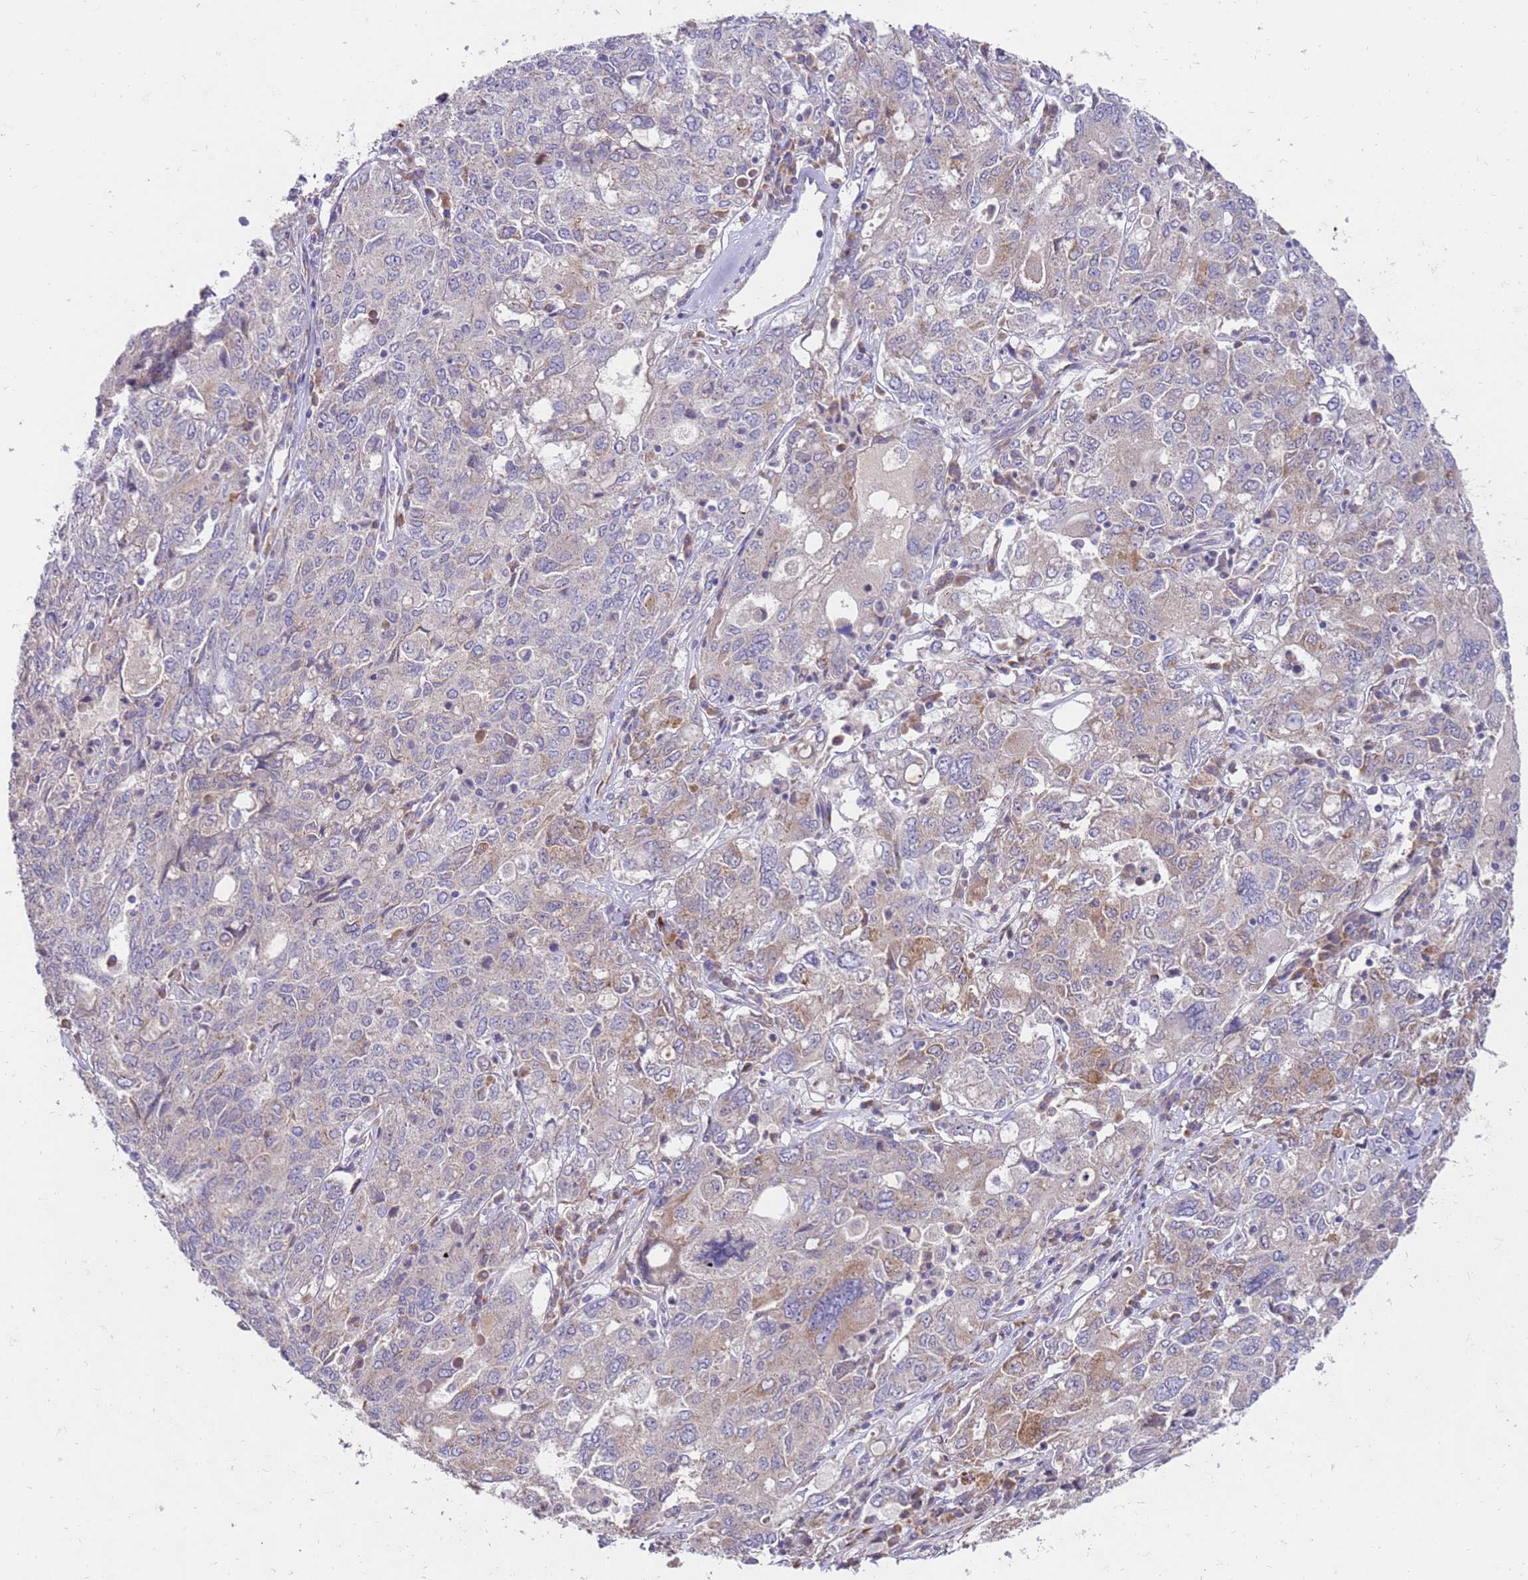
{"staining": {"intensity": "weak", "quantity": "<25%", "location": "cytoplasmic/membranous"}, "tissue": "ovarian cancer", "cell_type": "Tumor cells", "image_type": "cancer", "snomed": [{"axis": "morphology", "description": "Carcinoma, endometroid"}, {"axis": "topography", "description": "Ovary"}], "caption": "High magnification brightfield microscopy of ovarian cancer (endometroid carcinoma) stained with DAB (brown) and counterstained with hematoxylin (blue): tumor cells show no significant staining.", "gene": "NMUR2", "patient": {"sex": "female", "age": 62}}